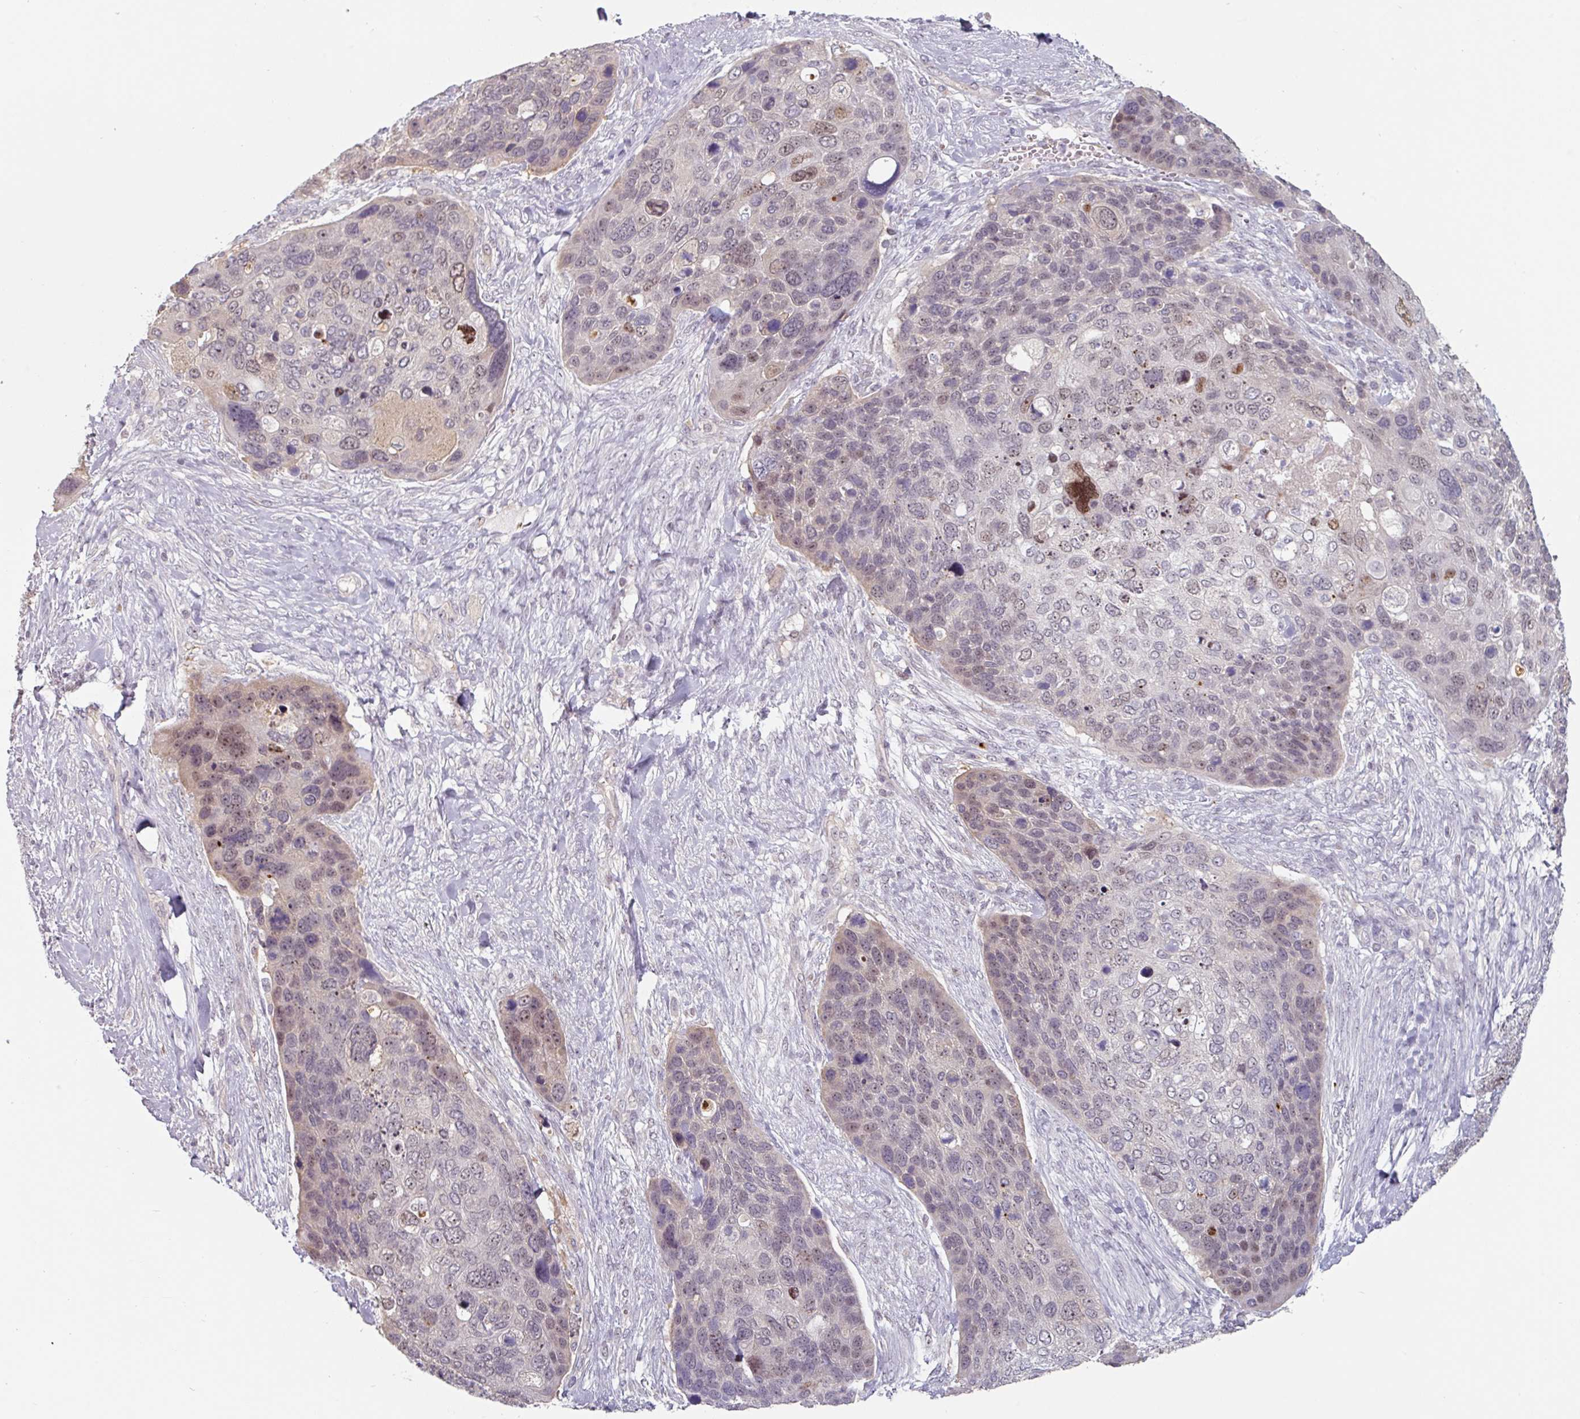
{"staining": {"intensity": "moderate", "quantity": "<25%", "location": "nuclear"}, "tissue": "skin cancer", "cell_type": "Tumor cells", "image_type": "cancer", "snomed": [{"axis": "morphology", "description": "Basal cell carcinoma"}, {"axis": "topography", "description": "Skin"}], "caption": "Immunohistochemistry micrograph of skin cancer stained for a protein (brown), which shows low levels of moderate nuclear positivity in about <25% of tumor cells.", "gene": "ZBTB6", "patient": {"sex": "female", "age": 74}}